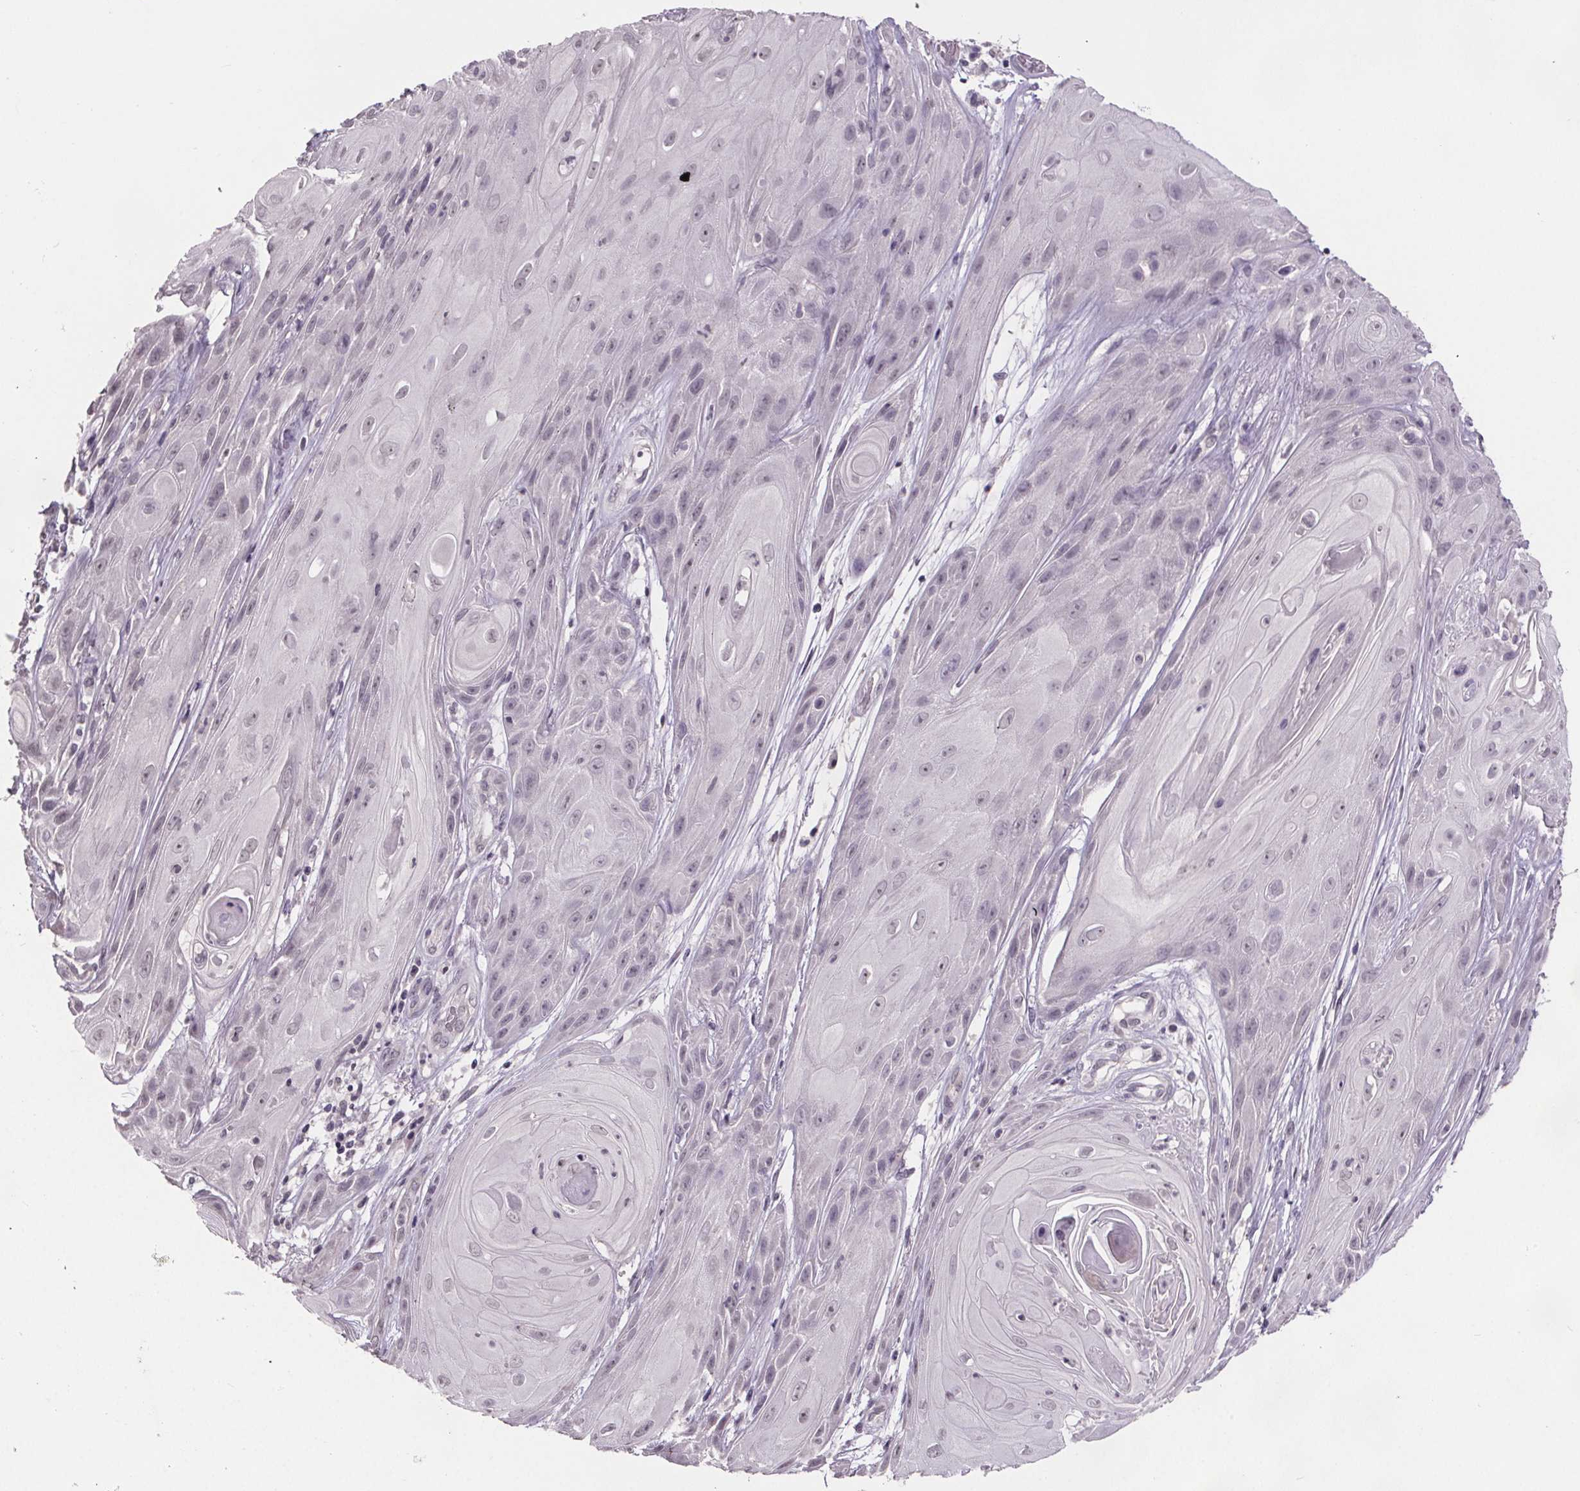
{"staining": {"intensity": "negative", "quantity": "none", "location": "none"}, "tissue": "skin cancer", "cell_type": "Tumor cells", "image_type": "cancer", "snomed": [{"axis": "morphology", "description": "Squamous cell carcinoma, NOS"}, {"axis": "topography", "description": "Skin"}], "caption": "The micrograph displays no significant staining in tumor cells of squamous cell carcinoma (skin).", "gene": "NKX6-1", "patient": {"sex": "male", "age": 62}}